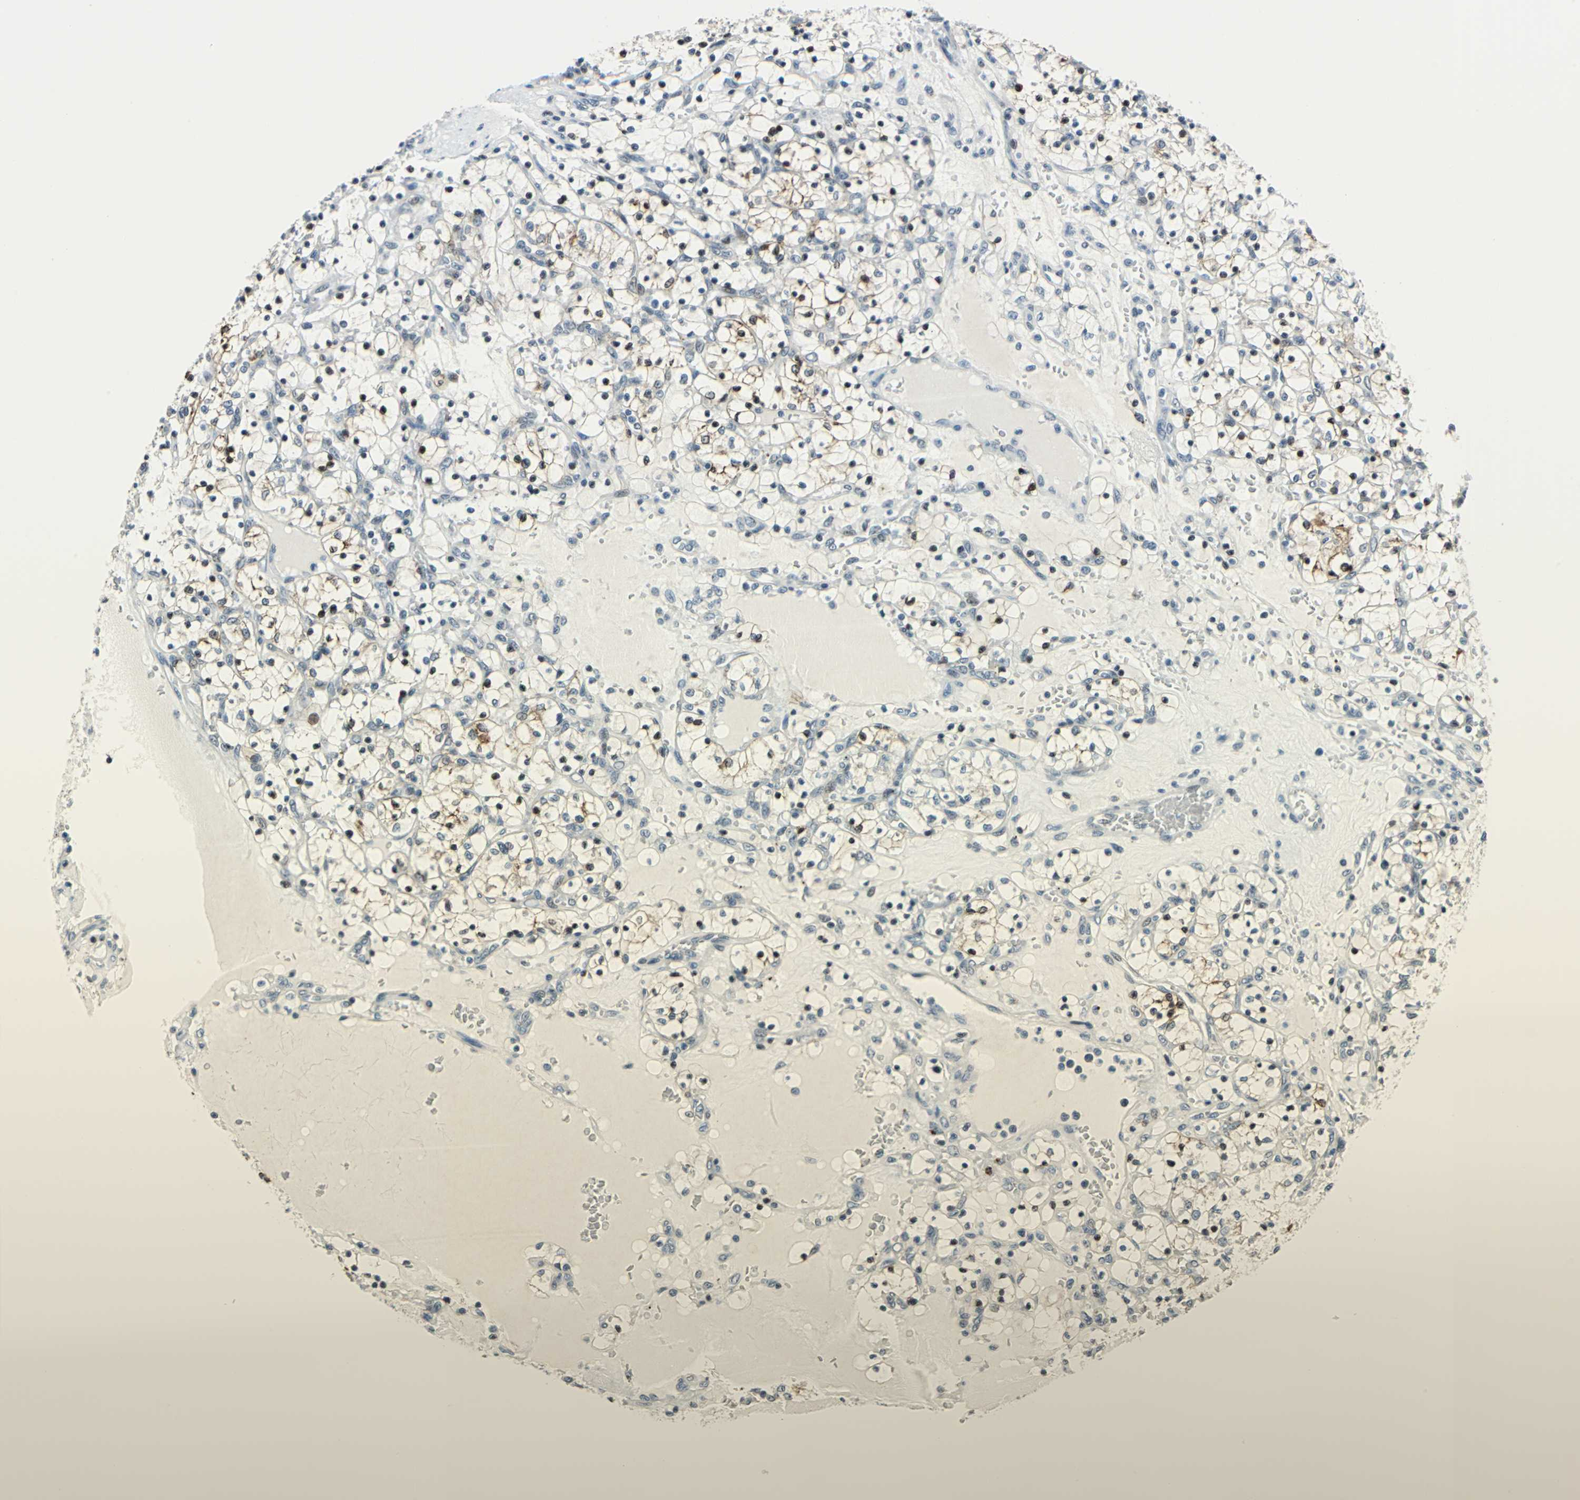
{"staining": {"intensity": "strong", "quantity": "25%-75%", "location": "cytoplasmic/membranous"}, "tissue": "renal cancer", "cell_type": "Tumor cells", "image_type": "cancer", "snomed": [{"axis": "morphology", "description": "Adenocarcinoma, NOS"}, {"axis": "topography", "description": "Kidney"}], "caption": "Immunohistochemical staining of renal cancer (adenocarcinoma) exhibits high levels of strong cytoplasmic/membranous protein expression in about 25%-75% of tumor cells.", "gene": "HCFC2", "patient": {"sex": "female", "age": 69}}